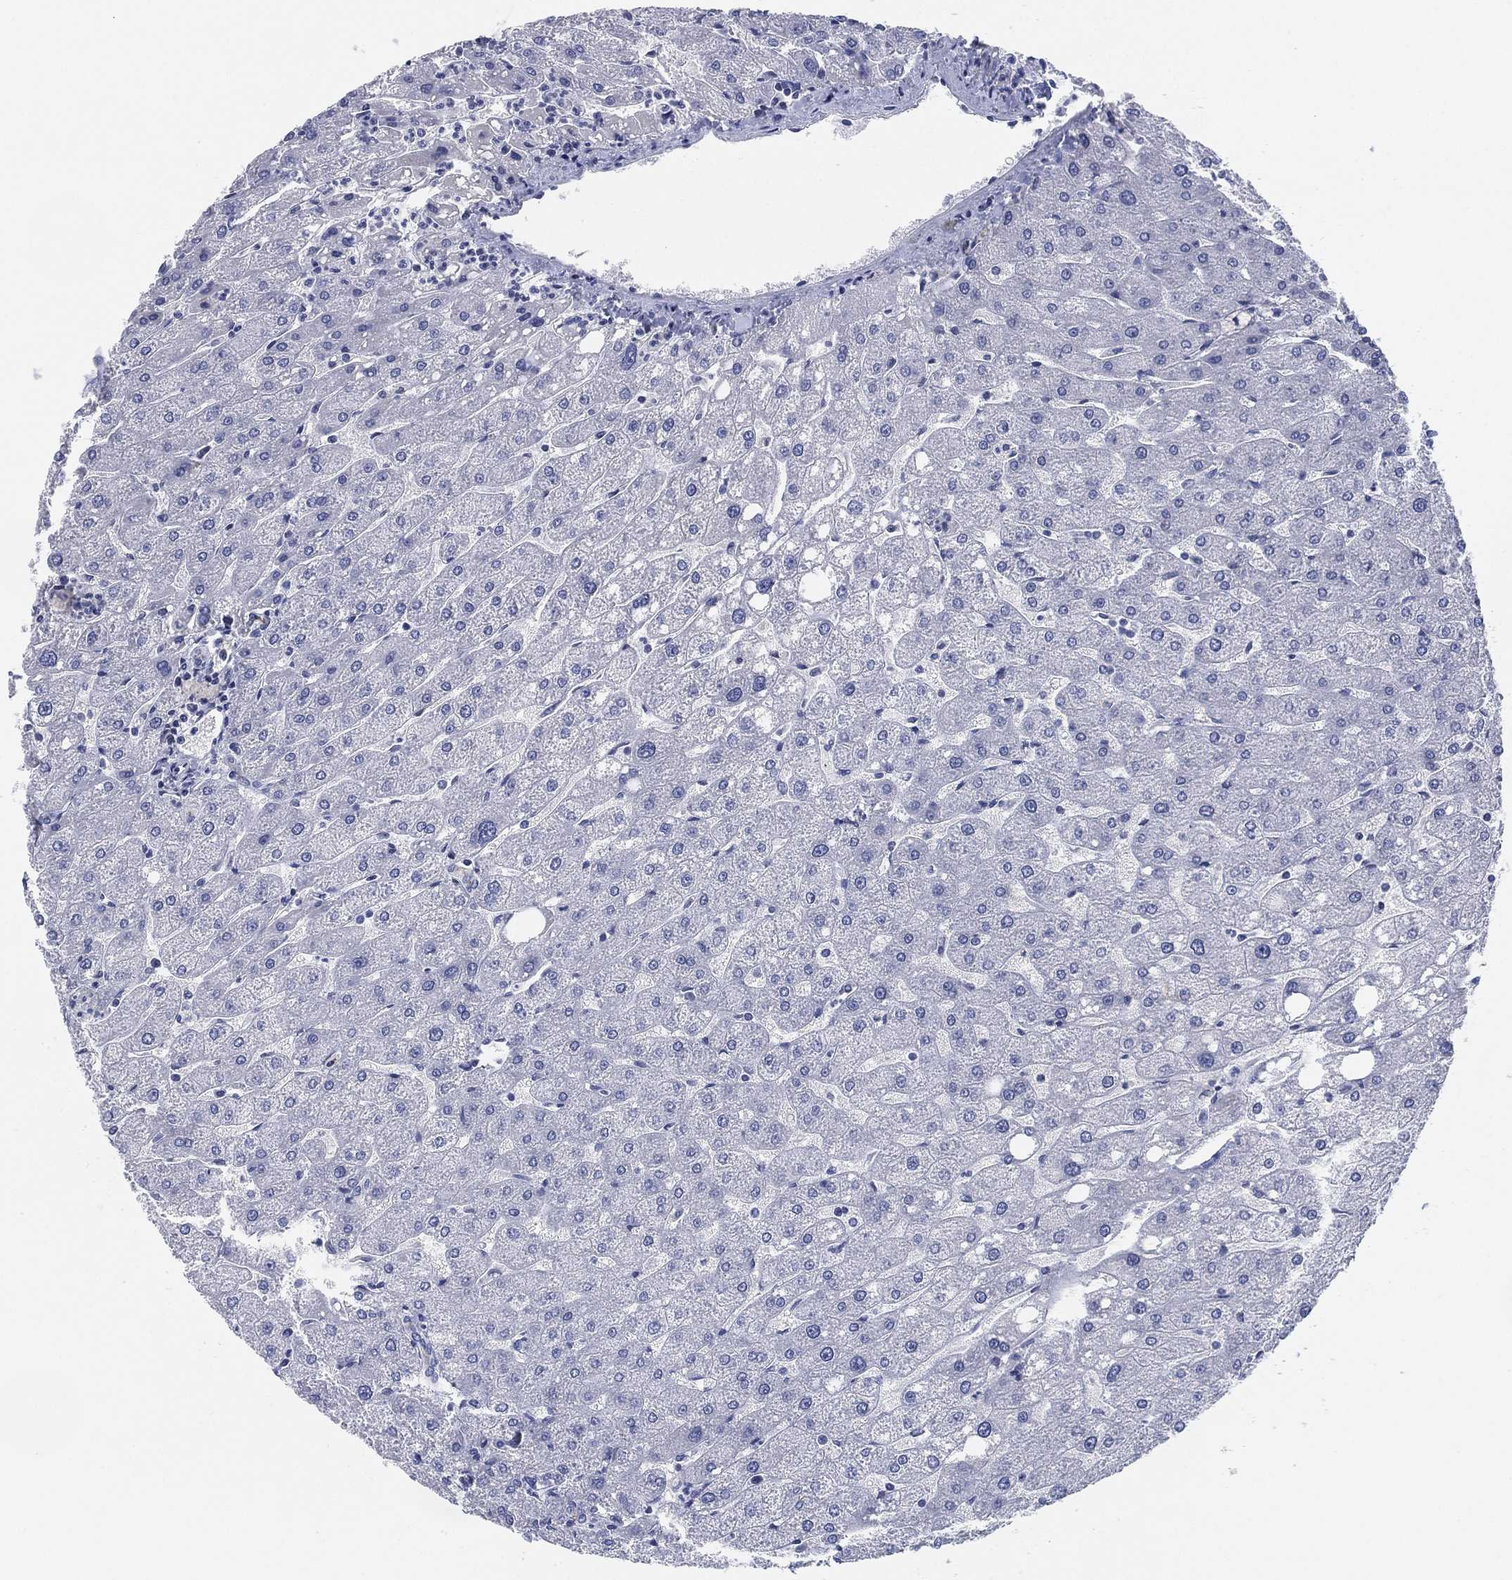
{"staining": {"intensity": "negative", "quantity": "none", "location": "none"}, "tissue": "liver", "cell_type": "Cholangiocytes", "image_type": "normal", "snomed": [{"axis": "morphology", "description": "Normal tissue, NOS"}, {"axis": "topography", "description": "Liver"}], "caption": "The IHC photomicrograph has no significant staining in cholangiocytes of liver. The staining is performed using DAB brown chromogen with nuclei counter-stained in using hematoxylin.", "gene": "CFTR", "patient": {"sex": "male", "age": 67}}